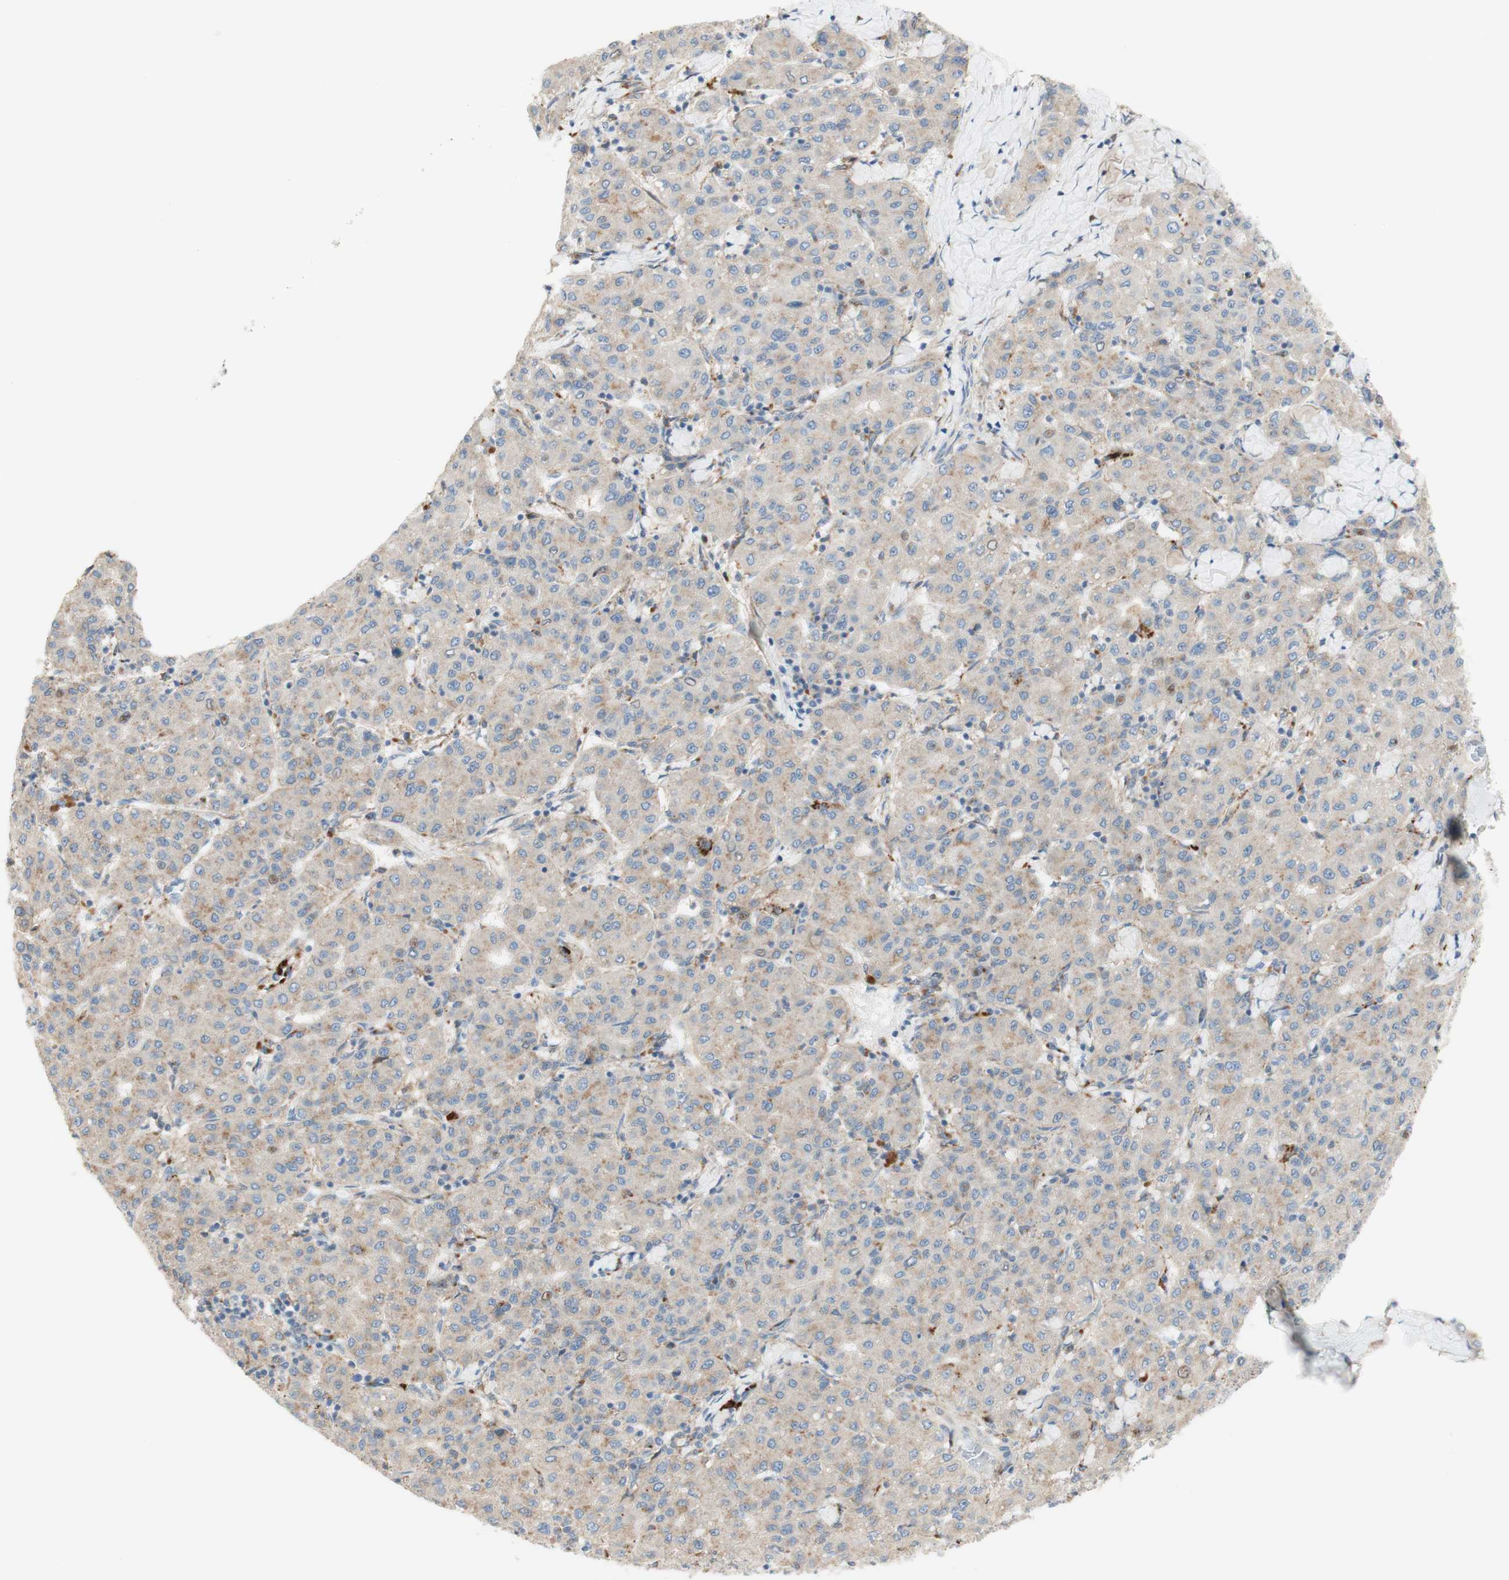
{"staining": {"intensity": "weak", "quantity": "25%-75%", "location": "cytoplasmic/membranous"}, "tissue": "liver cancer", "cell_type": "Tumor cells", "image_type": "cancer", "snomed": [{"axis": "morphology", "description": "Carcinoma, Hepatocellular, NOS"}, {"axis": "topography", "description": "Liver"}], "caption": "Human hepatocellular carcinoma (liver) stained with a protein marker shows weak staining in tumor cells.", "gene": "GAPT", "patient": {"sex": "male", "age": 65}}